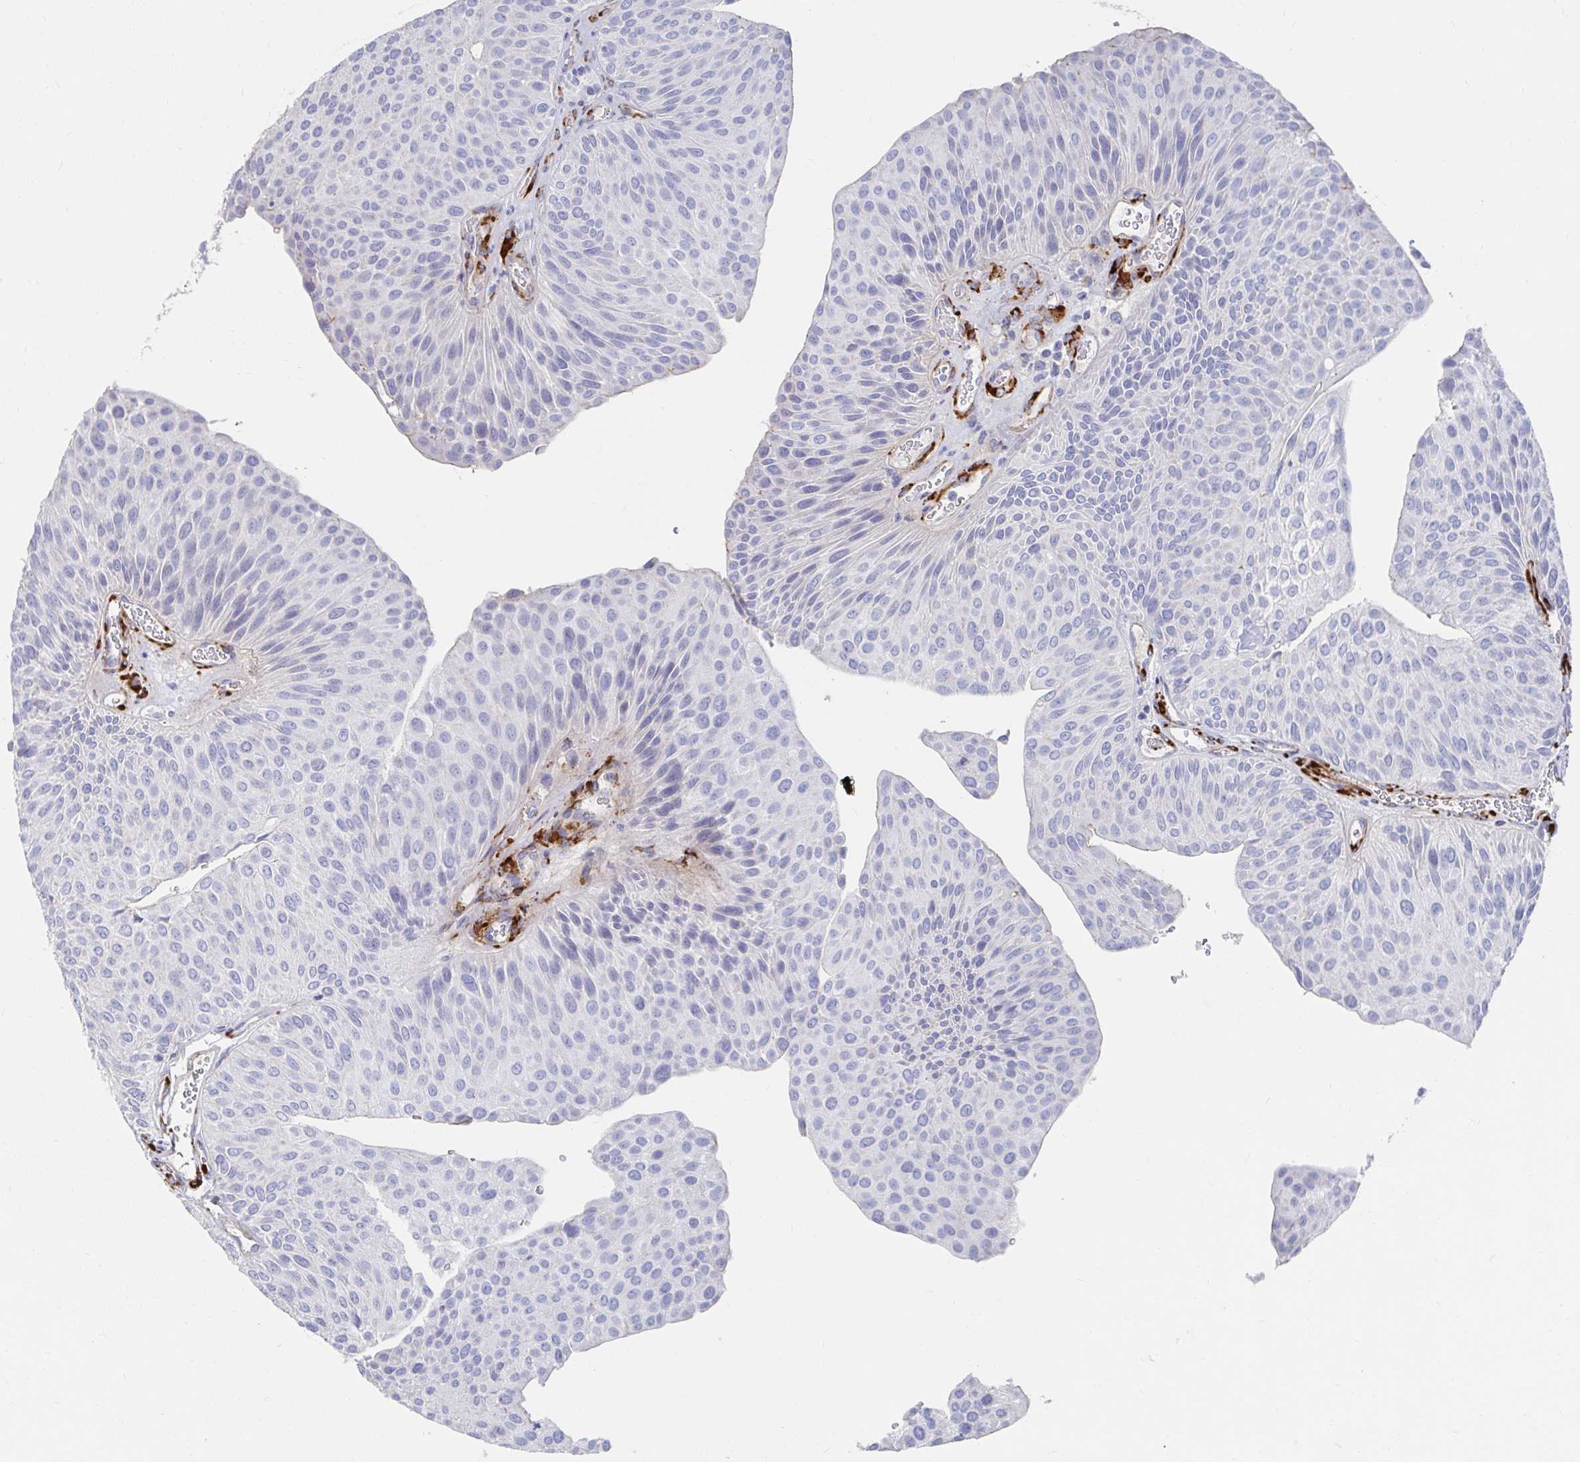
{"staining": {"intensity": "negative", "quantity": "none", "location": "none"}, "tissue": "urothelial cancer", "cell_type": "Tumor cells", "image_type": "cancer", "snomed": [{"axis": "morphology", "description": "Urothelial carcinoma, NOS"}, {"axis": "topography", "description": "Urinary bladder"}], "caption": "Urothelial cancer was stained to show a protein in brown. There is no significant positivity in tumor cells.", "gene": "LAMC3", "patient": {"sex": "male", "age": 67}}